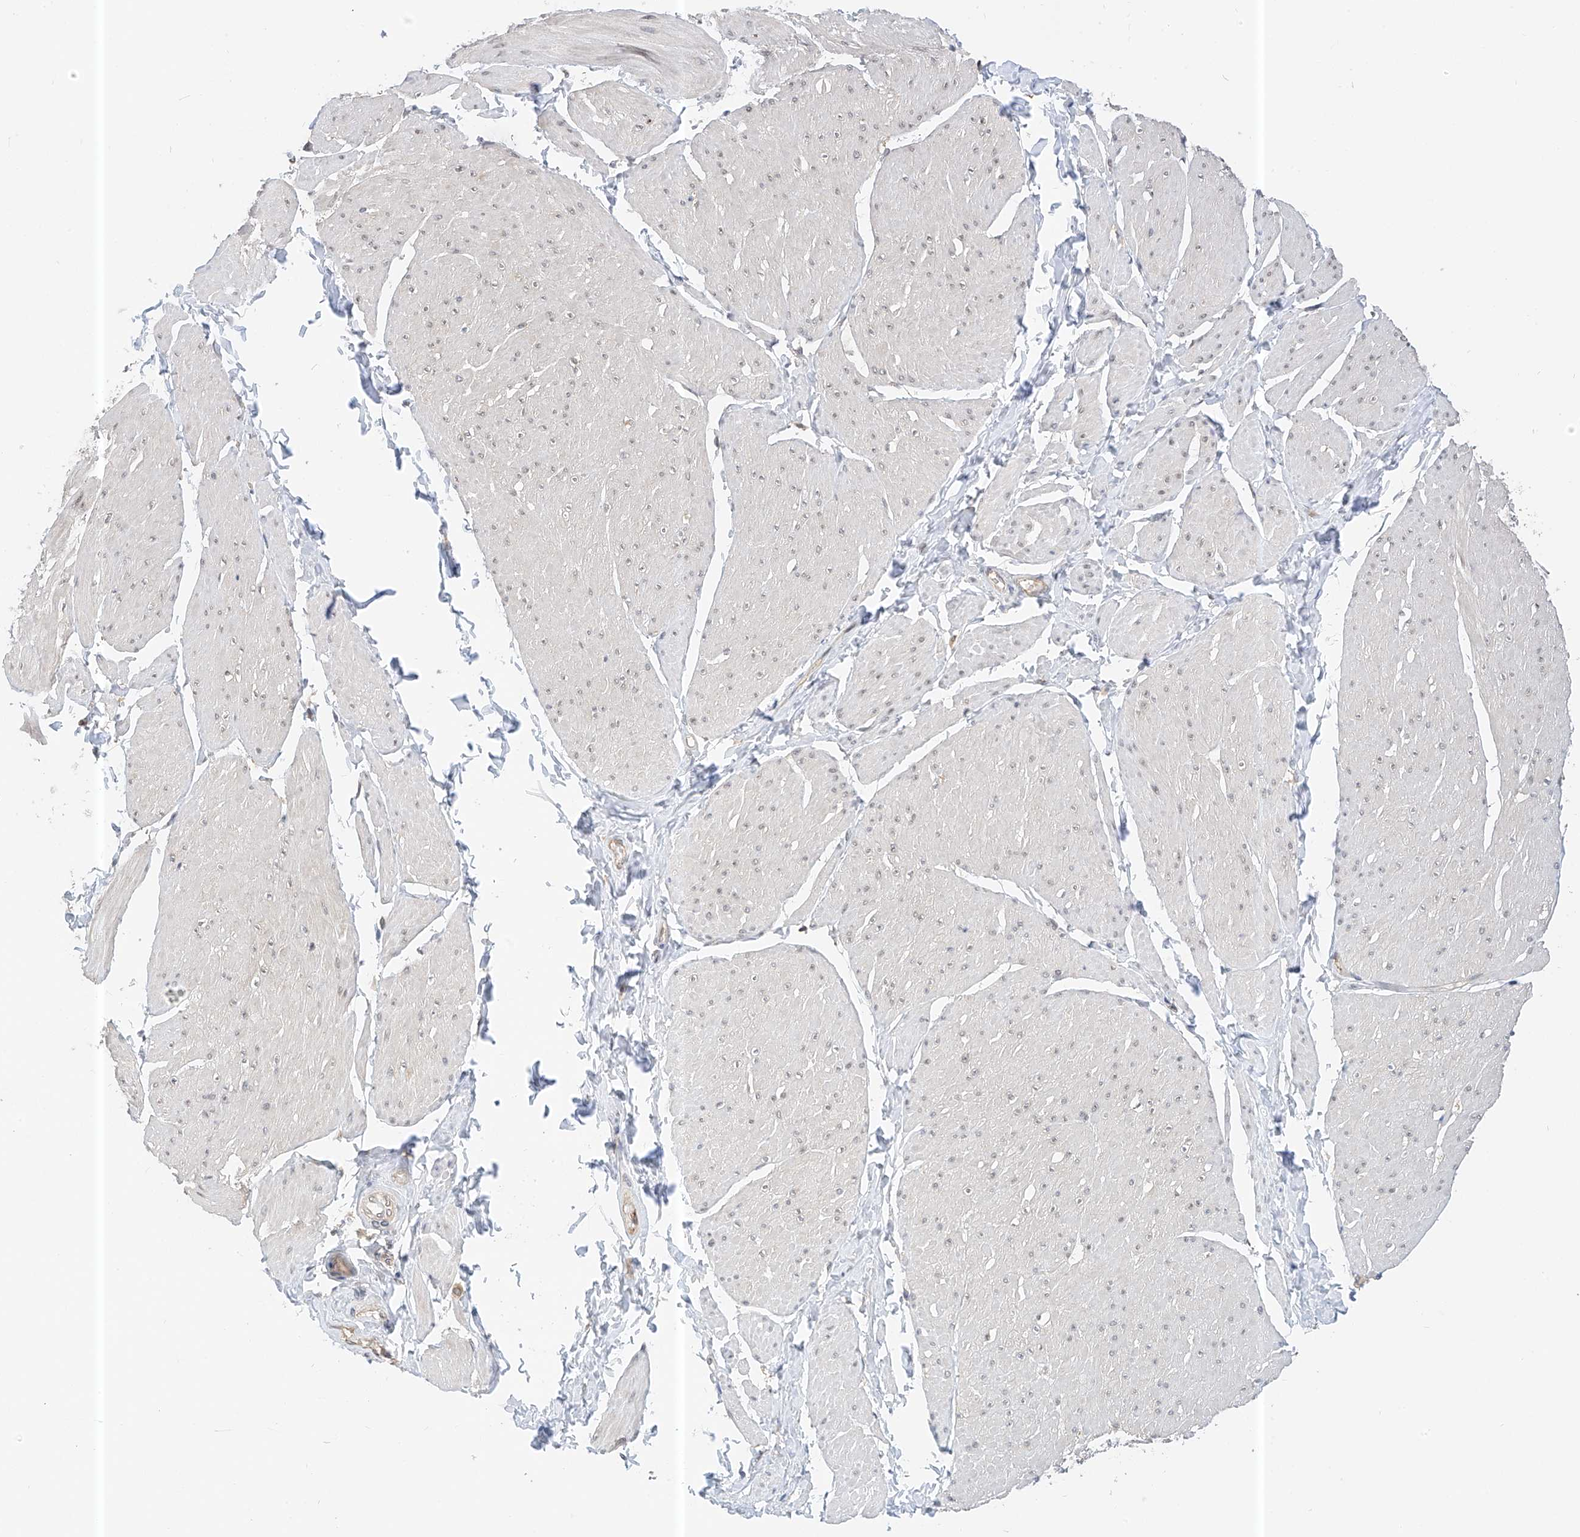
{"staining": {"intensity": "negative", "quantity": "none", "location": "none"}, "tissue": "smooth muscle", "cell_type": "Smooth muscle cells", "image_type": "normal", "snomed": [{"axis": "morphology", "description": "Urothelial carcinoma, High grade"}, {"axis": "topography", "description": "Urinary bladder"}], "caption": "An immunohistochemistry micrograph of benign smooth muscle is shown. There is no staining in smooth muscle cells of smooth muscle. (DAB (3,3'-diaminobenzidine) immunohistochemistry visualized using brightfield microscopy, high magnification).", "gene": "PPA2", "patient": {"sex": "male", "age": 46}}